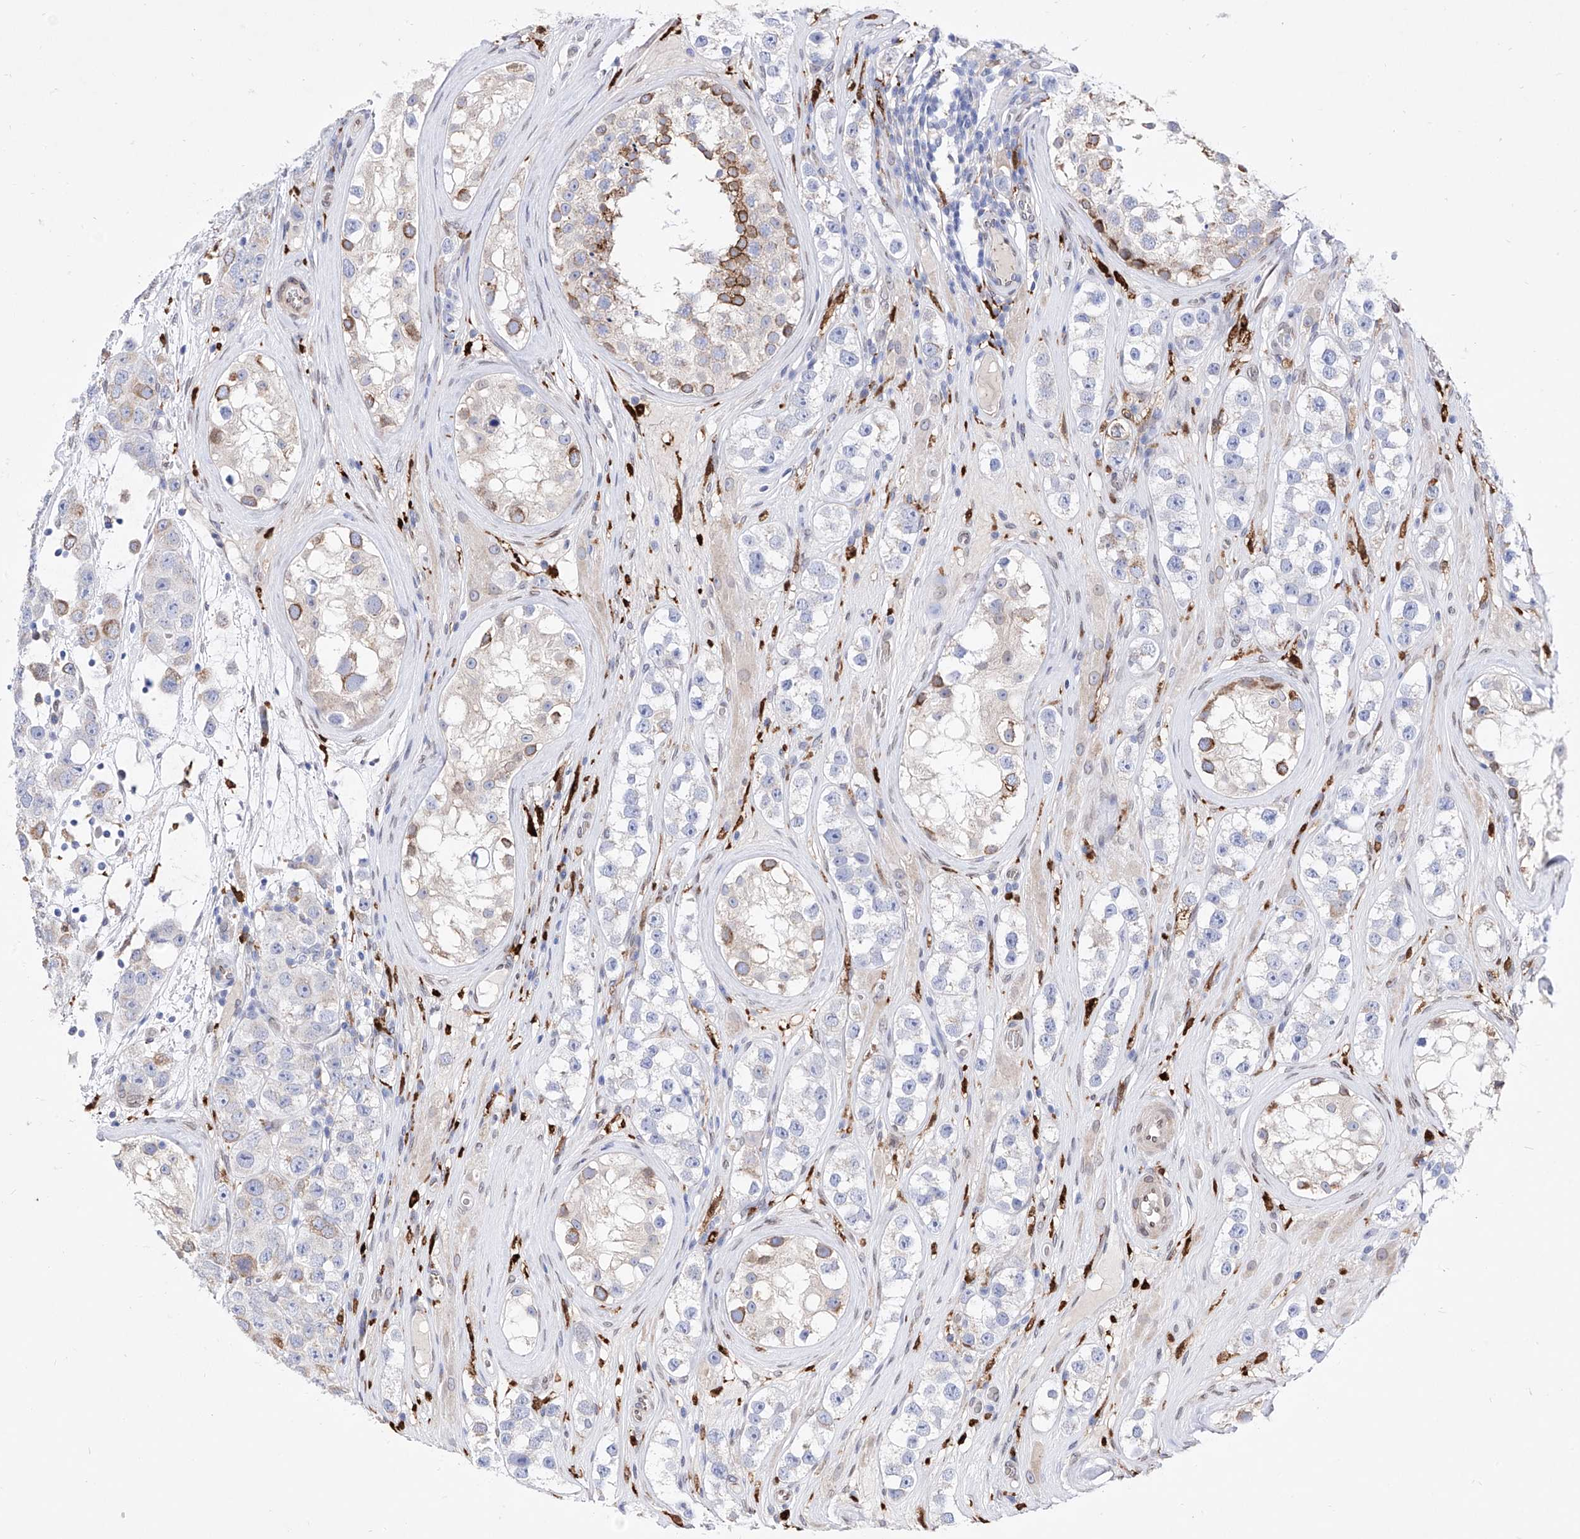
{"staining": {"intensity": "moderate", "quantity": "<25%", "location": "cytoplasmic/membranous"}, "tissue": "testis cancer", "cell_type": "Tumor cells", "image_type": "cancer", "snomed": [{"axis": "morphology", "description": "Seminoma, NOS"}, {"axis": "topography", "description": "Testis"}], "caption": "Seminoma (testis) stained with DAB (3,3'-diaminobenzidine) immunohistochemistry shows low levels of moderate cytoplasmic/membranous expression in about <25% of tumor cells.", "gene": "LCLAT1", "patient": {"sex": "male", "age": 28}}